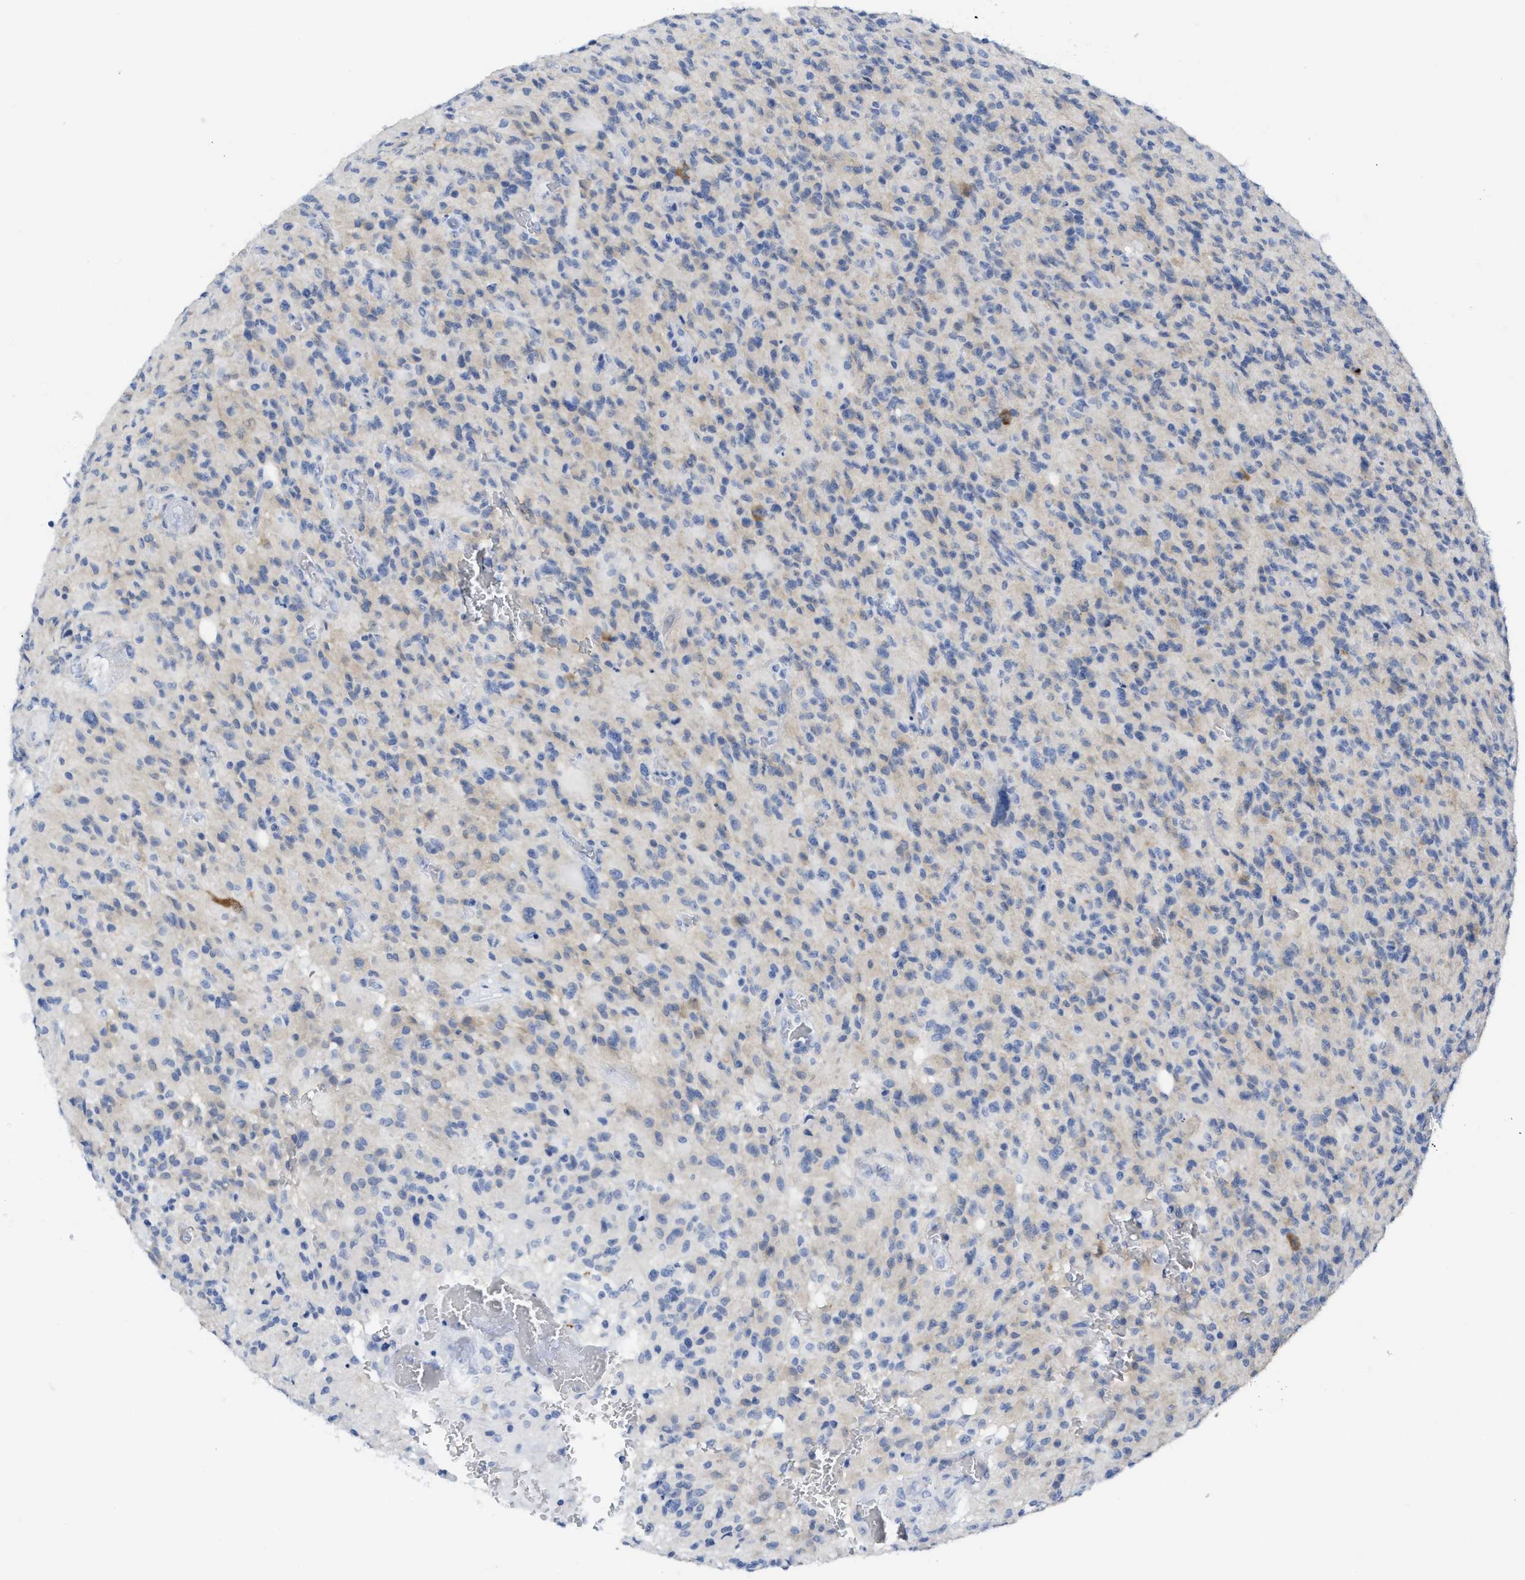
{"staining": {"intensity": "negative", "quantity": "none", "location": "none"}, "tissue": "glioma", "cell_type": "Tumor cells", "image_type": "cancer", "snomed": [{"axis": "morphology", "description": "Glioma, malignant, High grade"}, {"axis": "topography", "description": "Brain"}], "caption": "The photomicrograph reveals no staining of tumor cells in malignant glioma (high-grade). (Brightfield microscopy of DAB immunohistochemistry (IHC) at high magnification).", "gene": "TUB", "patient": {"sex": "male", "age": 71}}